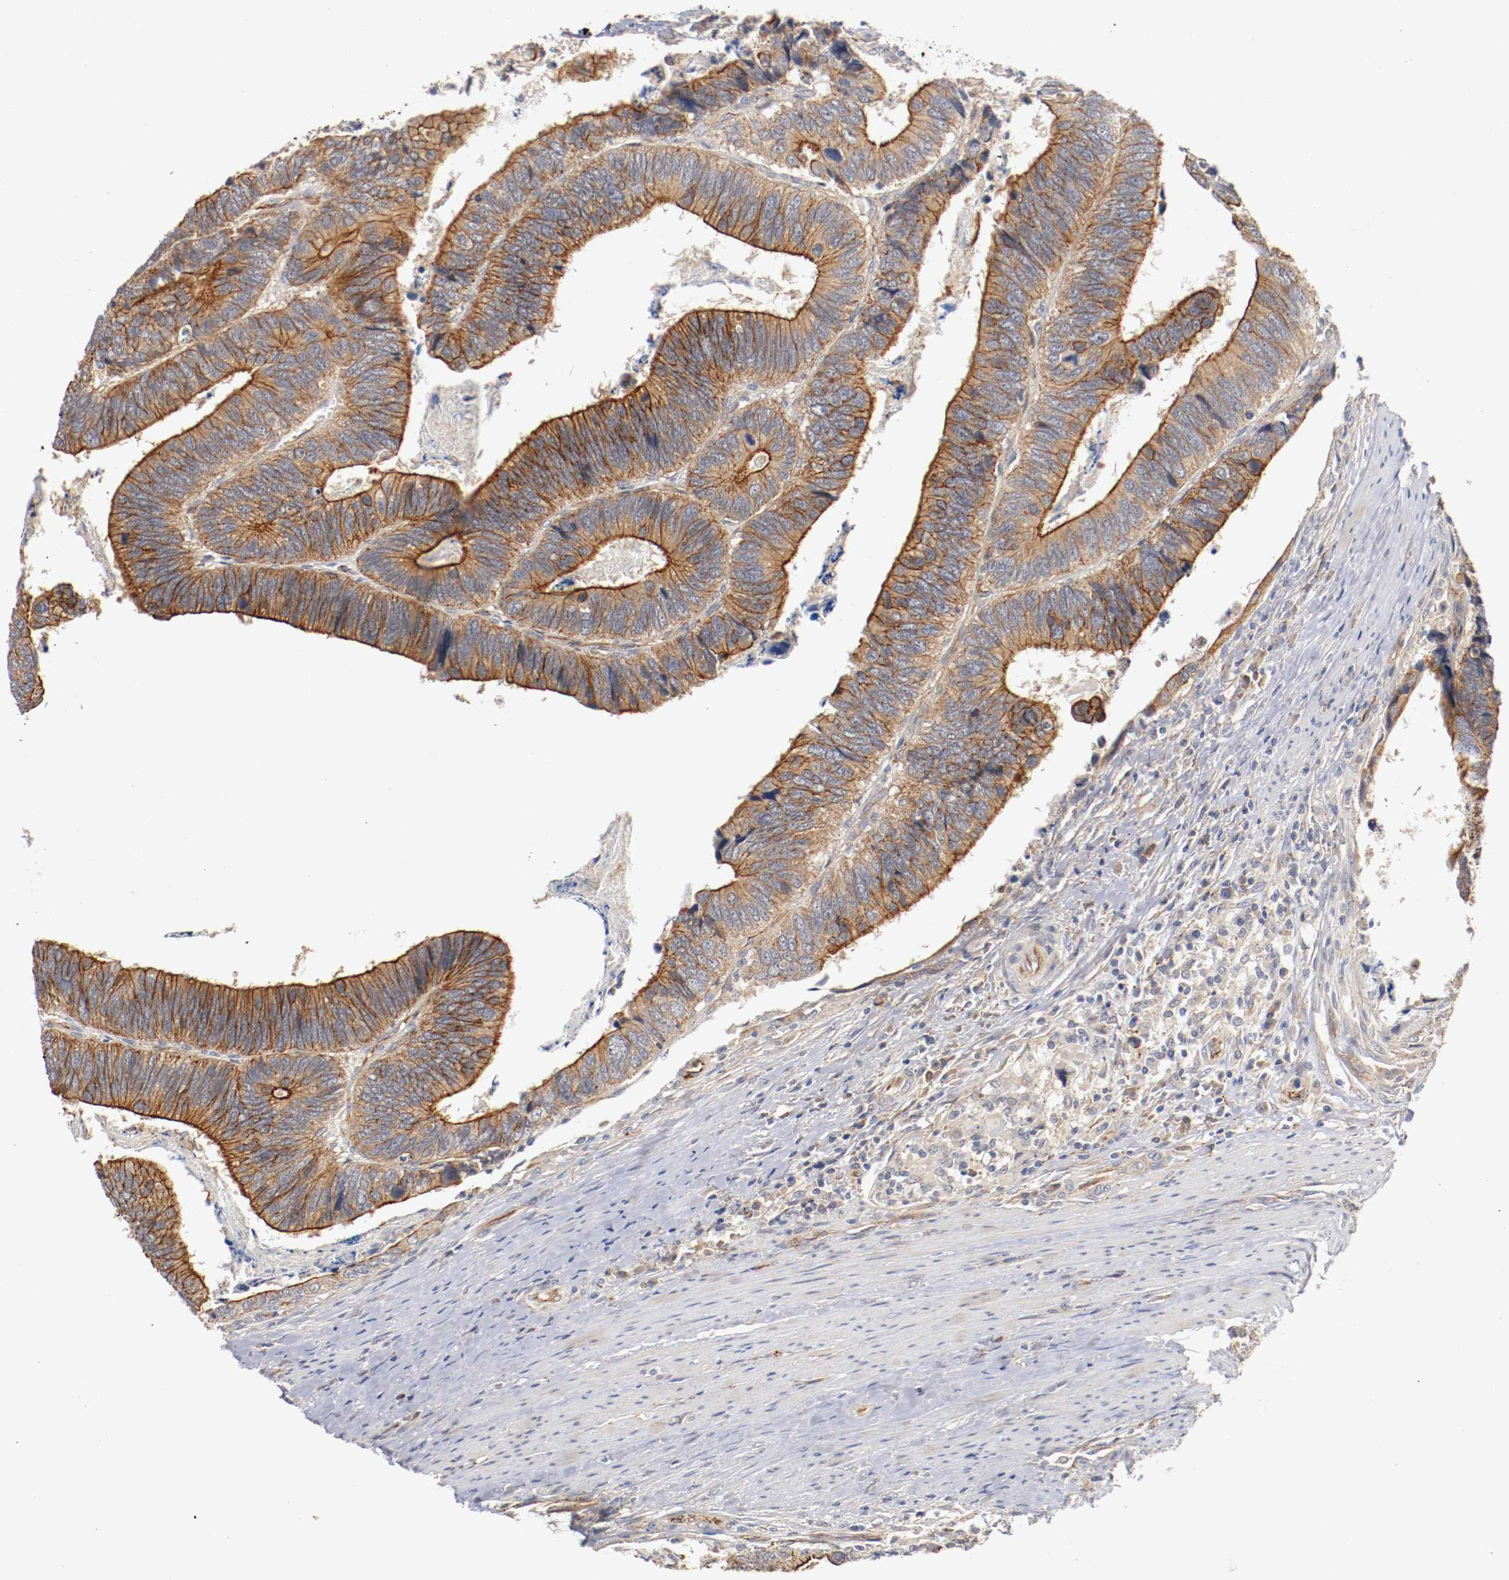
{"staining": {"intensity": "strong", "quantity": ">75%", "location": "cytoplasmic/membranous"}, "tissue": "colorectal cancer", "cell_type": "Tumor cells", "image_type": "cancer", "snomed": [{"axis": "morphology", "description": "Adenocarcinoma, NOS"}, {"axis": "topography", "description": "Colon"}], "caption": "Colorectal adenocarcinoma tissue exhibits strong cytoplasmic/membranous expression in about >75% of tumor cells The staining was performed using DAB (3,3'-diaminobenzidine) to visualize the protein expression in brown, while the nuclei were stained in blue with hematoxylin (Magnification: 20x).", "gene": "TYK2", "patient": {"sex": "male", "age": 72}}